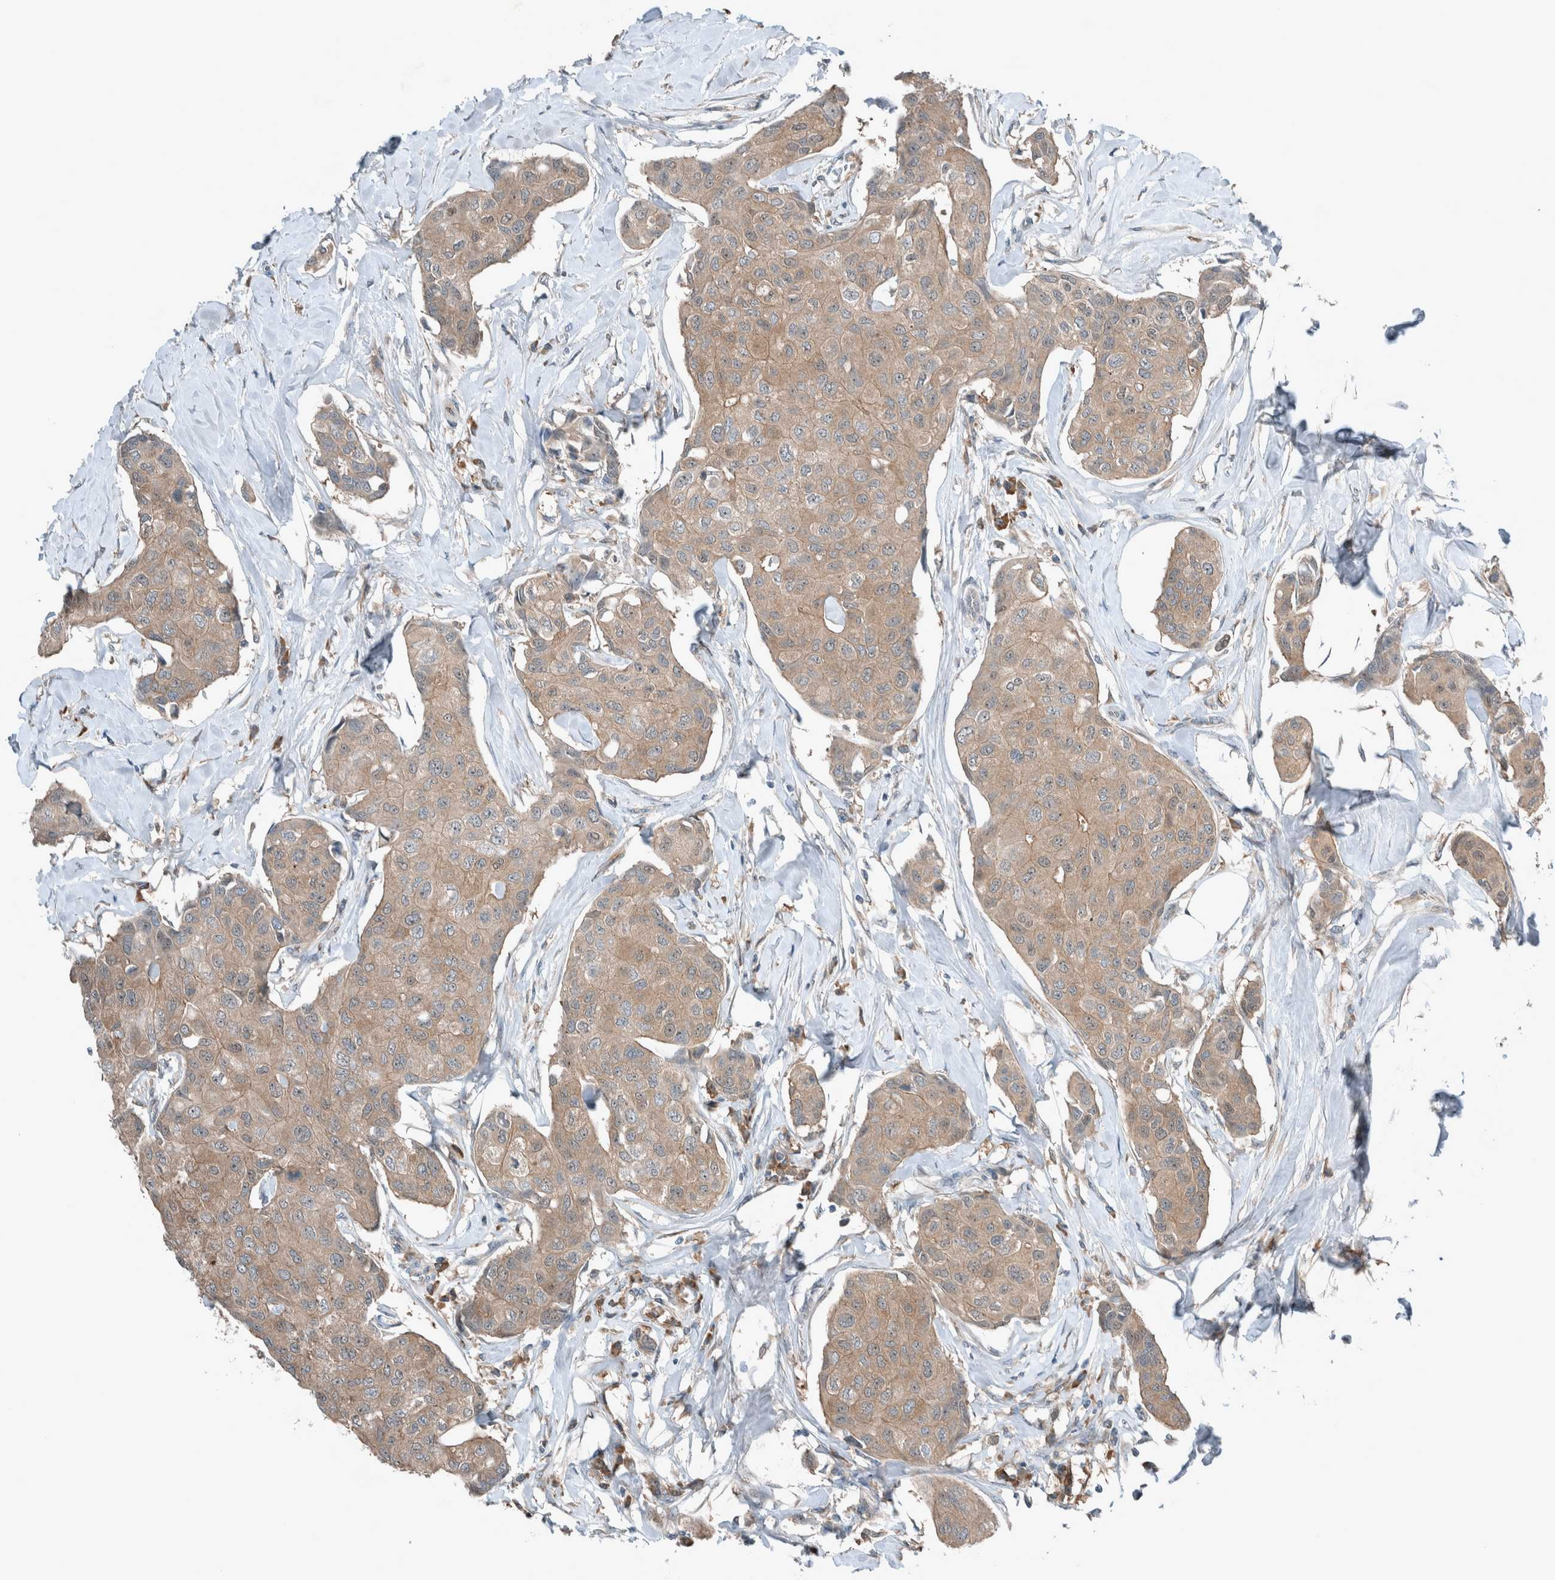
{"staining": {"intensity": "weak", "quantity": ">75%", "location": "cytoplasmic/membranous"}, "tissue": "breast cancer", "cell_type": "Tumor cells", "image_type": "cancer", "snomed": [{"axis": "morphology", "description": "Duct carcinoma"}, {"axis": "topography", "description": "Breast"}], "caption": "Tumor cells reveal low levels of weak cytoplasmic/membranous expression in about >75% of cells in breast cancer. (DAB = brown stain, brightfield microscopy at high magnification).", "gene": "RALGDS", "patient": {"sex": "female", "age": 80}}